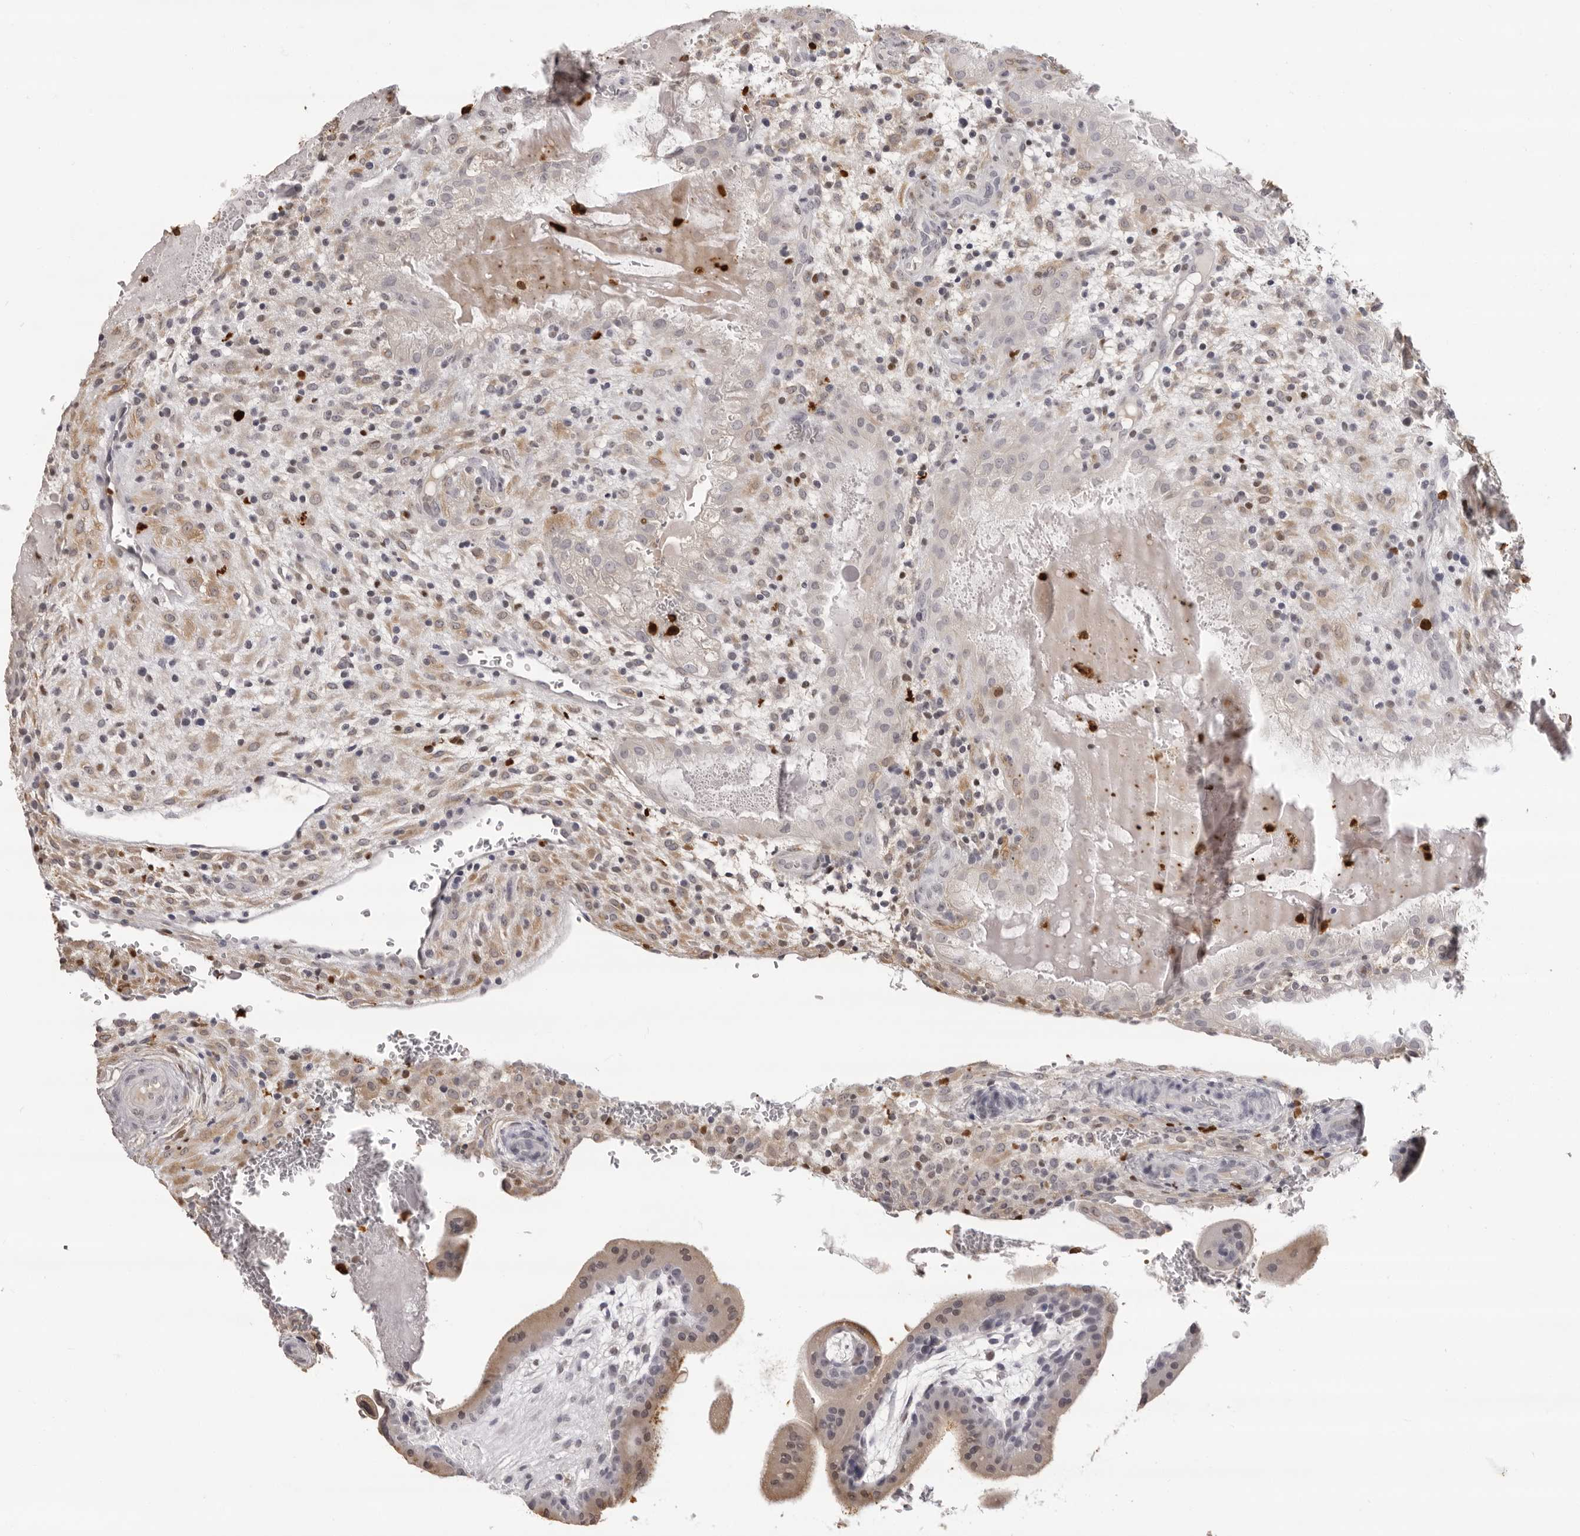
{"staining": {"intensity": "moderate", "quantity": "<25%", "location": "cytoplasmic/membranous,nuclear"}, "tissue": "placenta", "cell_type": "Decidual cells", "image_type": "normal", "snomed": [{"axis": "morphology", "description": "Normal tissue, NOS"}, {"axis": "topography", "description": "Placenta"}], "caption": "Moderate cytoplasmic/membranous,nuclear expression is appreciated in approximately <25% of decidual cells in unremarkable placenta.", "gene": "IL31", "patient": {"sex": "female", "age": 35}}